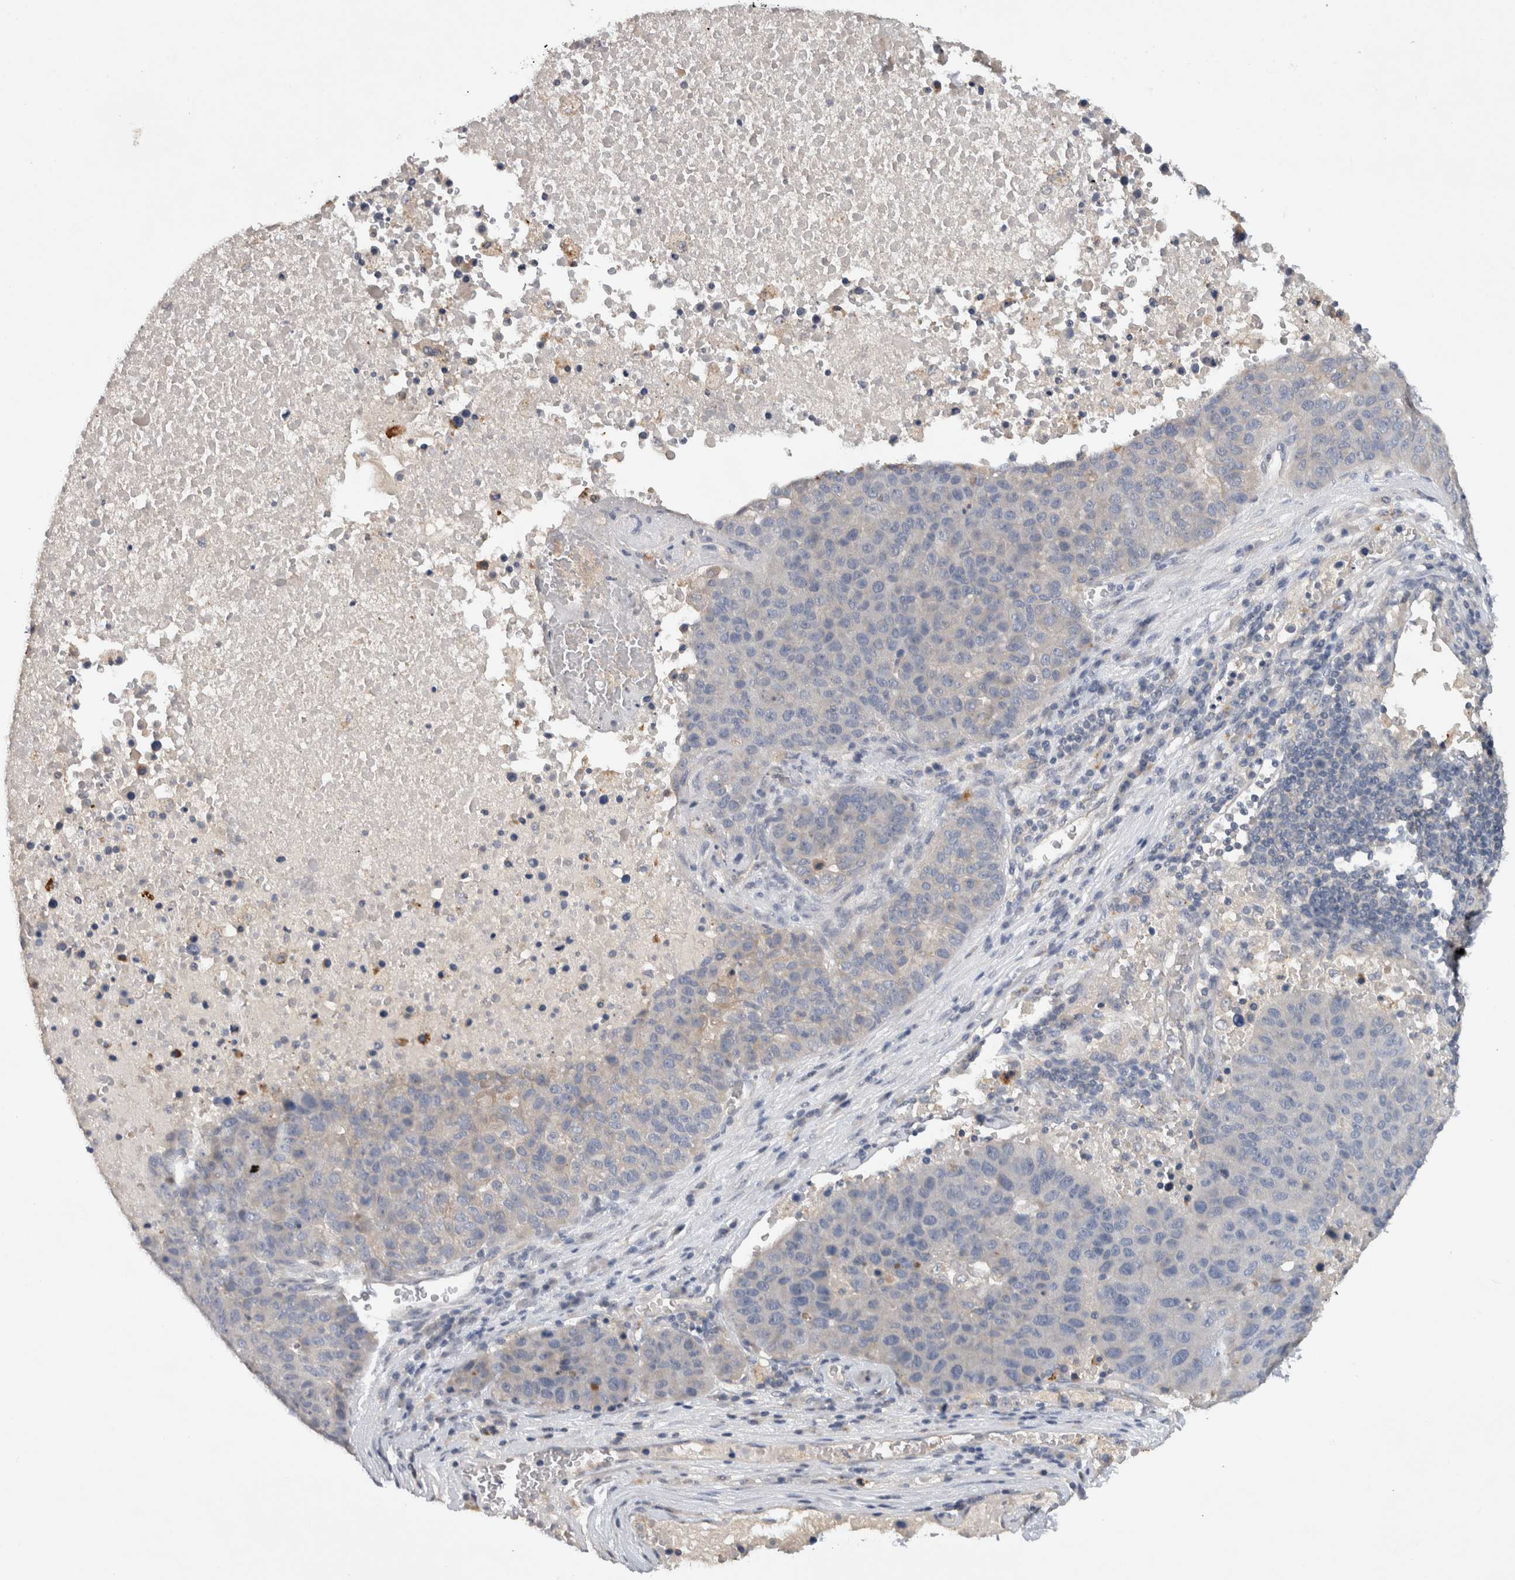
{"staining": {"intensity": "negative", "quantity": "none", "location": "none"}, "tissue": "pancreatic cancer", "cell_type": "Tumor cells", "image_type": "cancer", "snomed": [{"axis": "morphology", "description": "Adenocarcinoma, NOS"}, {"axis": "topography", "description": "Pancreas"}], "caption": "Human pancreatic cancer stained for a protein using immunohistochemistry (IHC) shows no positivity in tumor cells.", "gene": "HEXD", "patient": {"sex": "female", "age": 61}}